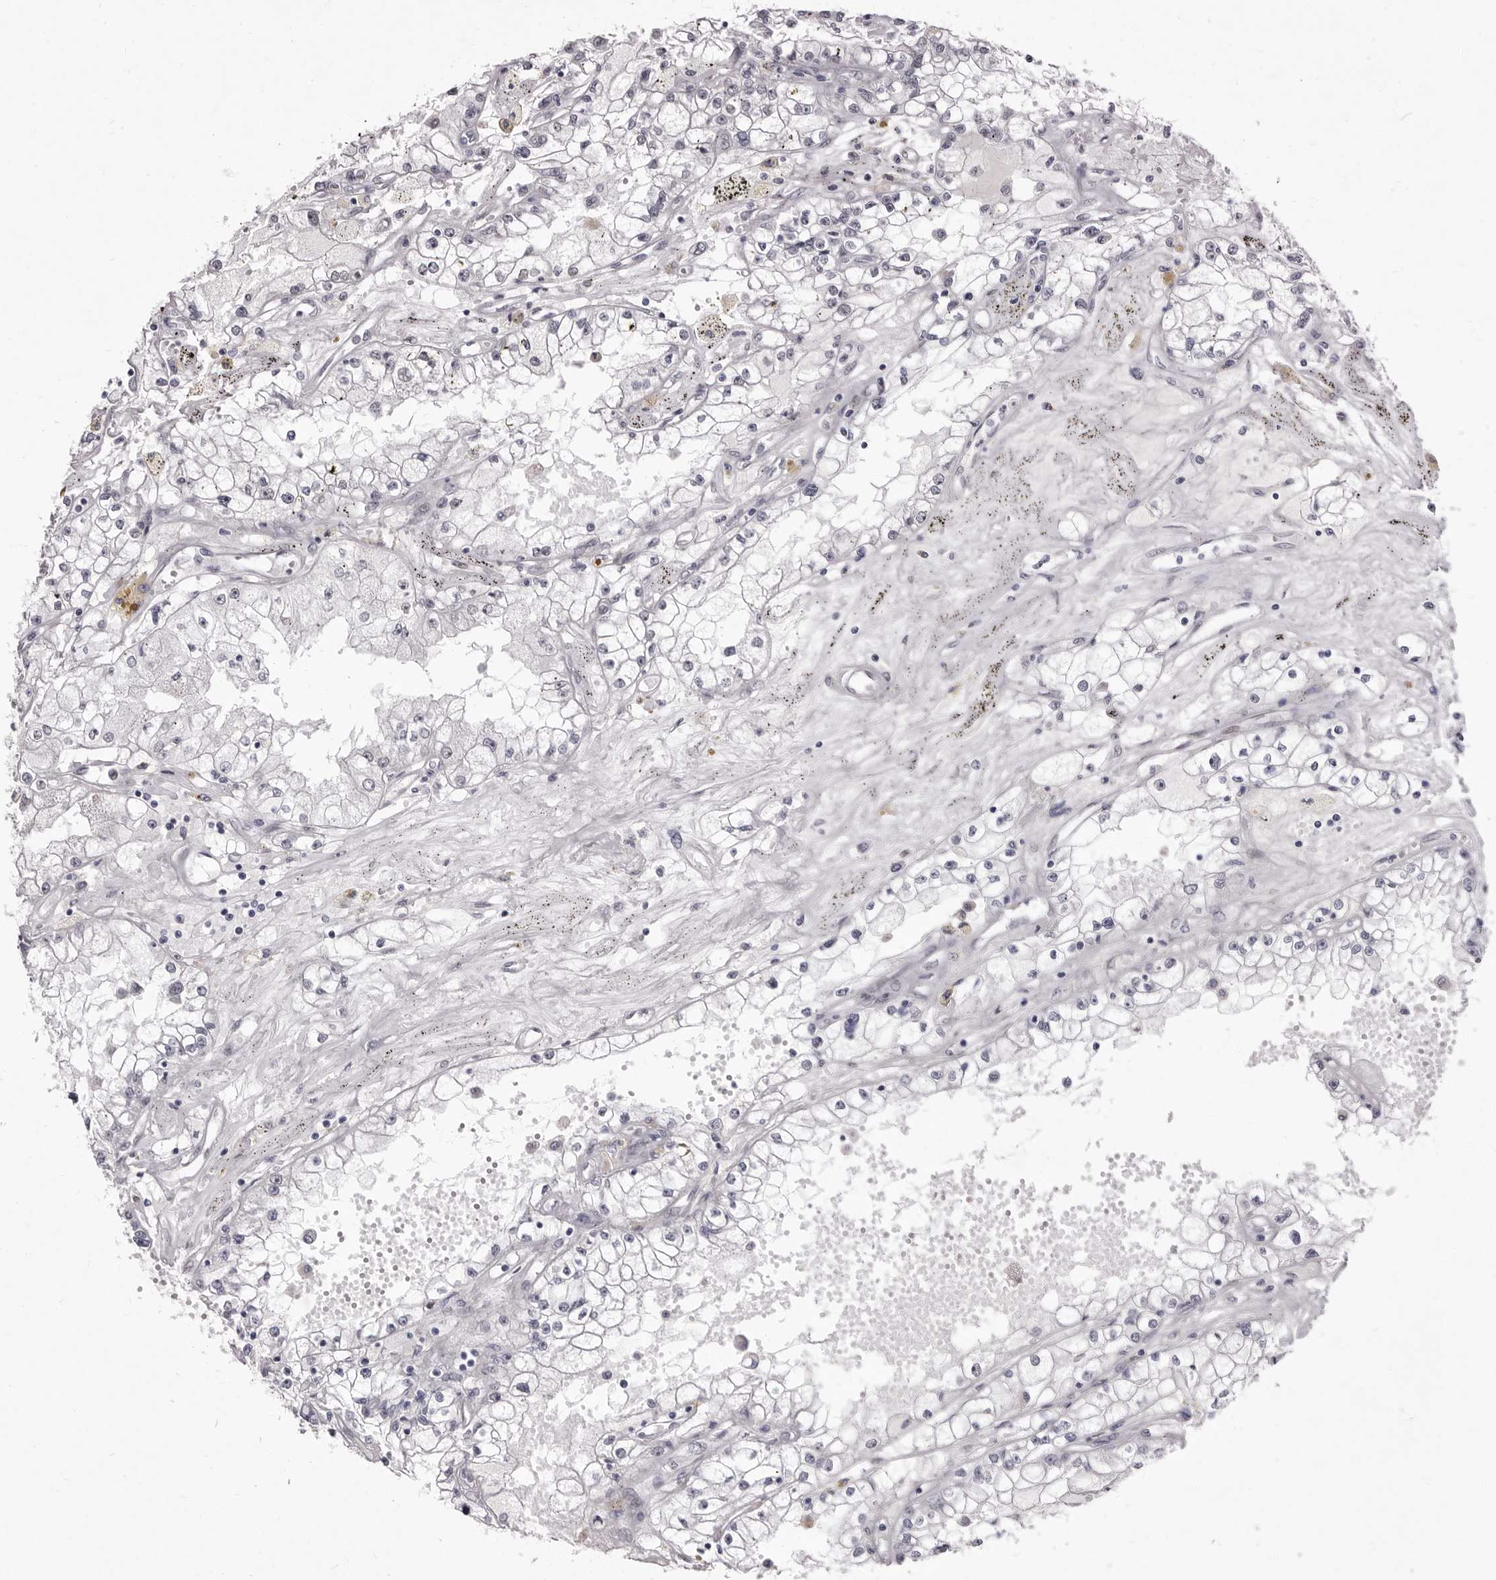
{"staining": {"intensity": "negative", "quantity": "none", "location": "none"}, "tissue": "renal cancer", "cell_type": "Tumor cells", "image_type": "cancer", "snomed": [{"axis": "morphology", "description": "Adenocarcinoma, NOS"}, {"axis": "topography", "description": "Kidney"}], "caption": "The photomicrograph demonstrates no staining of tumor cells in renal cancer. (Stains: DAB immunohistochemistry (IHC) with hematoxylin counter stain, Microscopy: brightfield microscopy at high magnification).", "gene": "ZNF326", "patient": {"sex": "male", "age": 56}}